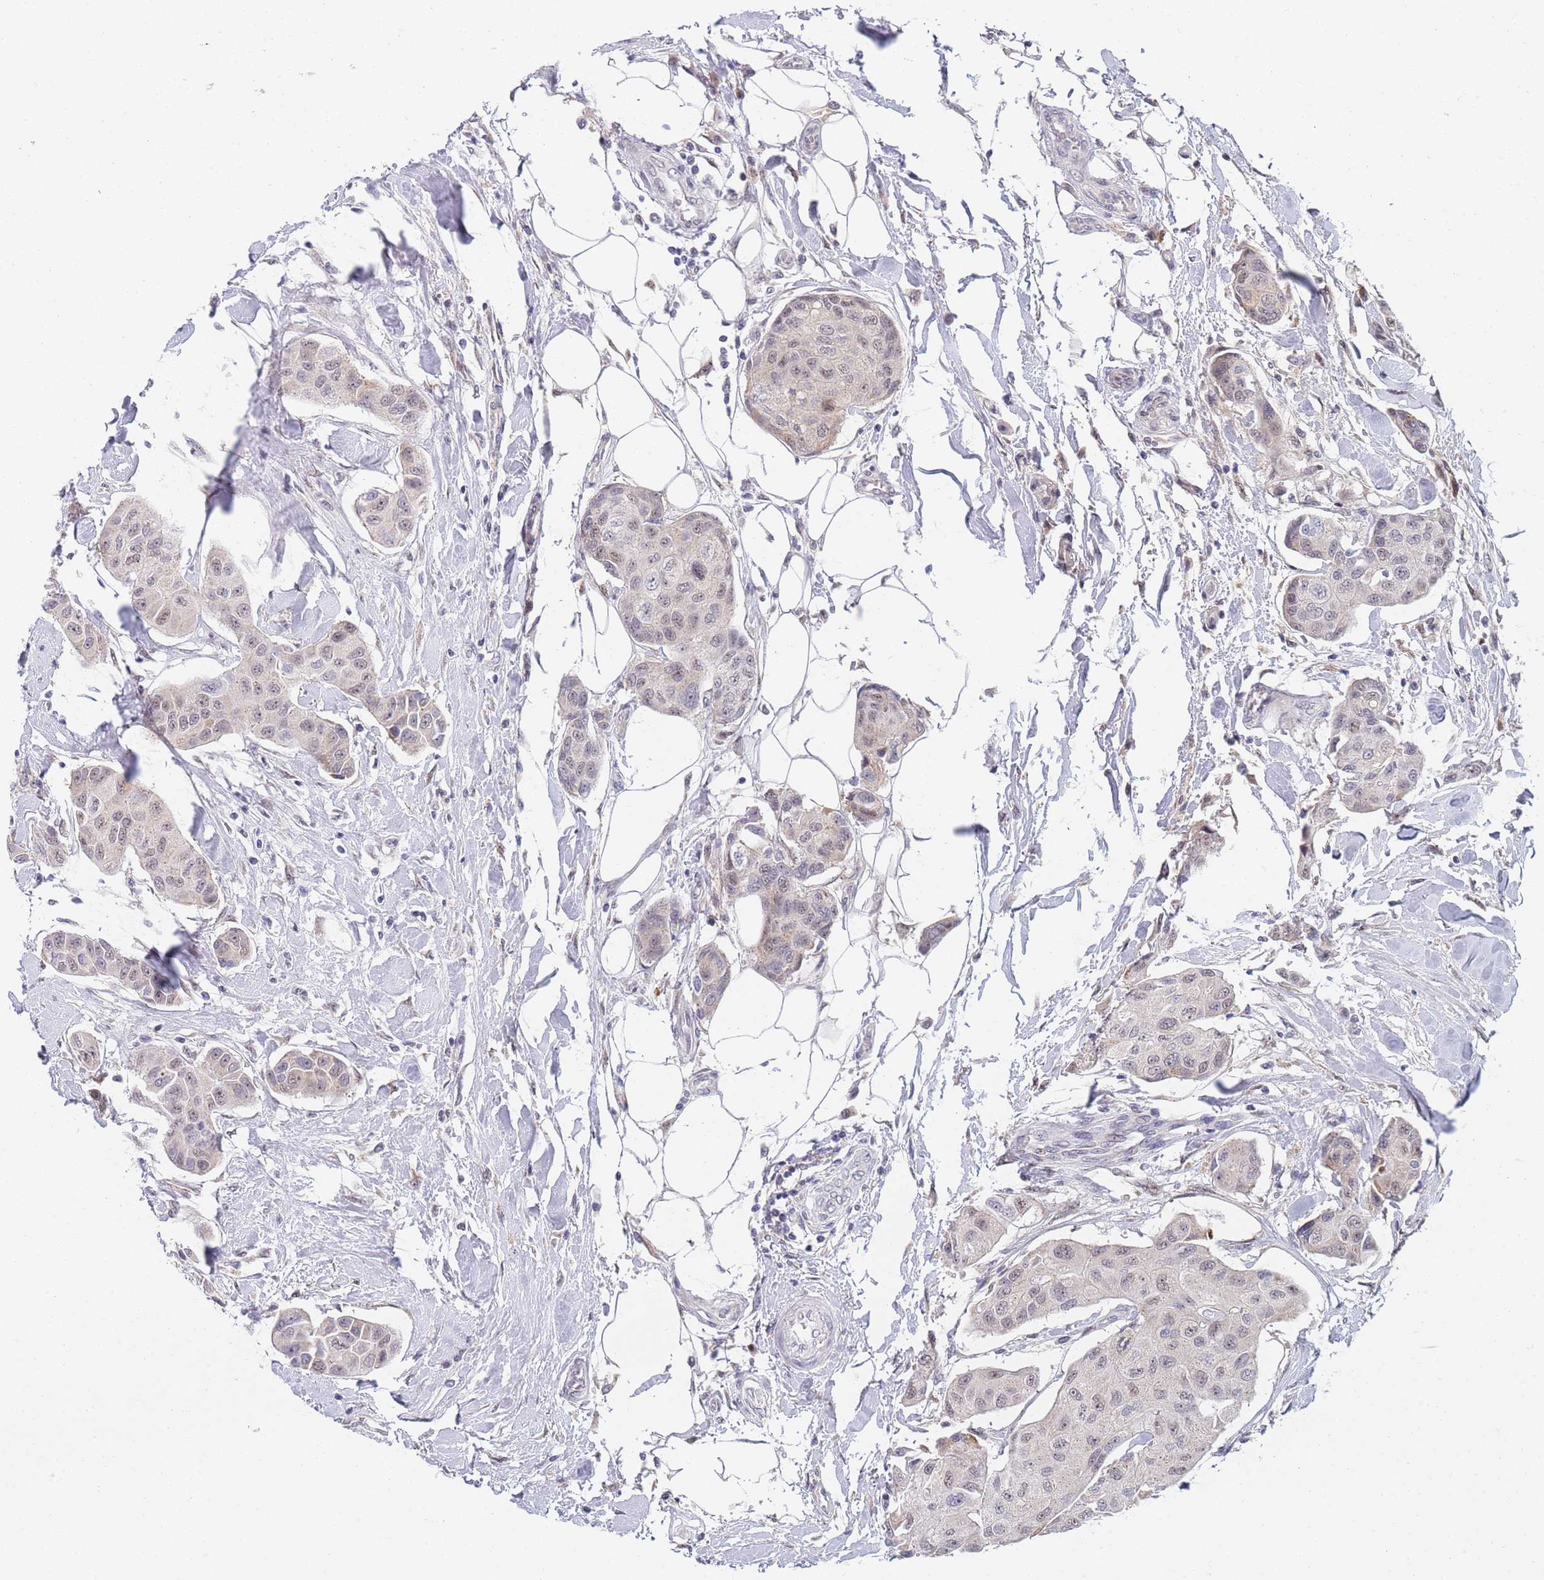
{"staining": {"intensity": "weak", "quantity": "<25%", "location": "nuclear"}, "tissue": "breast cancer", "cell_type": "Tumor cells", "image_type": "cancer", "snomed": [{"axis": "morphology", "description": "Duct carcinoma"}, {"axis": "topography", "description": "Breast"}, {"axis": "topography", "description": "Lymph node"}], "caption": "This is an immunohistochemistry (IHC) photomicrograph of breast intraductal carcinoma. There is no expression in tumor cells.", "gene": "PLCL2", "patient": {"sex": "female", "age": 80}}